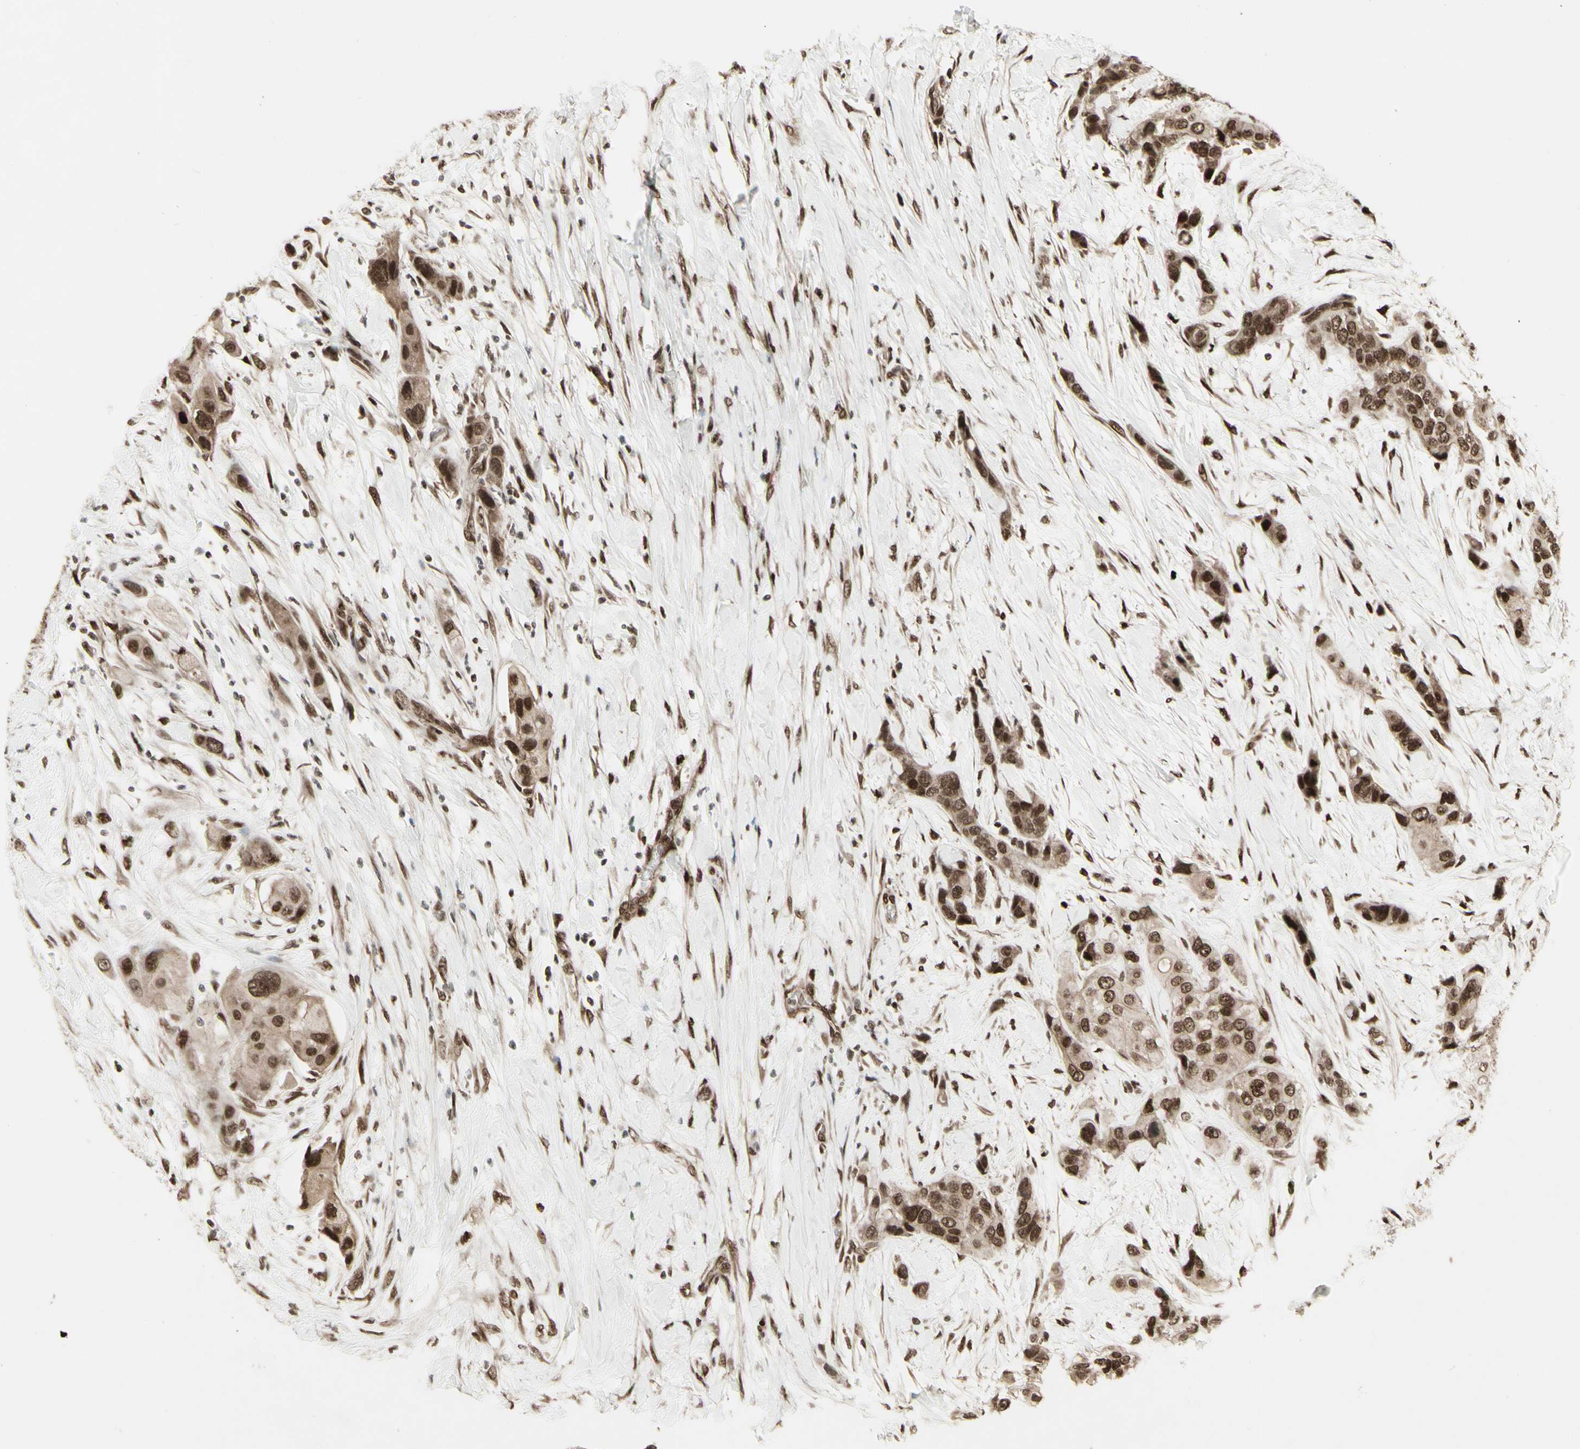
{"staining": {"intensity": "strong", "quantity": ">75%", "location": "cytoplasmic/membranous,nuclear"}, "tissue": "urothelial cancer", "cell_type": "Tumor cells", "image_type": "cancer", "snomed": [{"axis": "morphology", "description": "Urothelial carcinoma, High grade"}, {"axis": "topography", "description": "Urinary bladder"}], "caption": "This is an image of IHC staining of urothelial cancer, which shows strong expression in the cytoplasmic/membranous and nuclear of tumor cells.", "gene": "CBX1", "patient": {"sex": "female", "age": 56}}